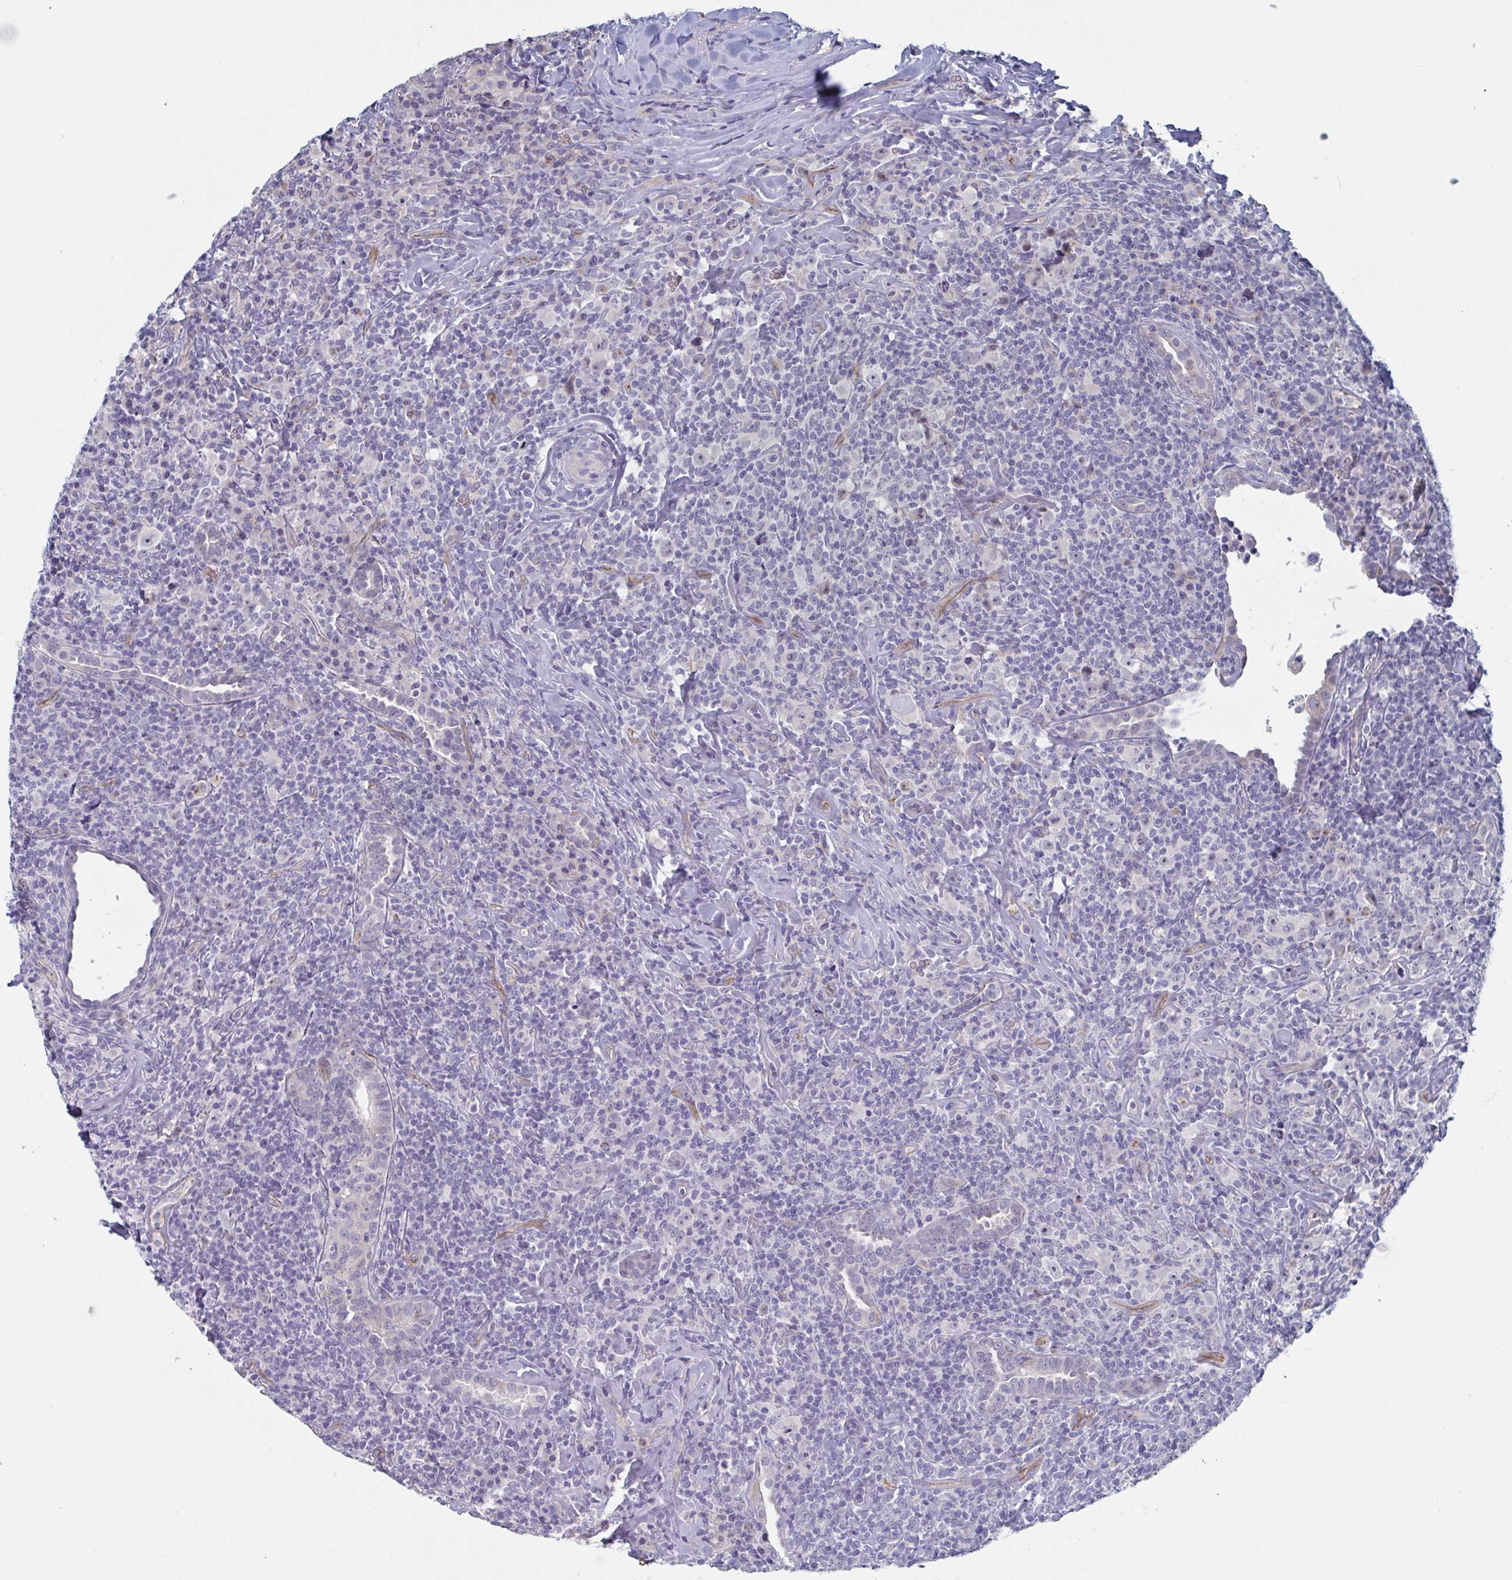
{"staining": {"intensity": "negative", "quantity": "none", "location": "none"}, "tissue": "lymphoma", "cell_type": "Tumor cells", "image_type": "cancer", "snomed": [{"axis": "morphology", "description": "Hodgkin's disease, NOS"}, {"axis": "topography", "description": "Lung"}], "caption": "An IHC histopathology image of lymphoma is shown. There is no staining in tumor cells of lymphoma.", "gene": "ST14", "patient": {"sex": "male", "age": 17}}